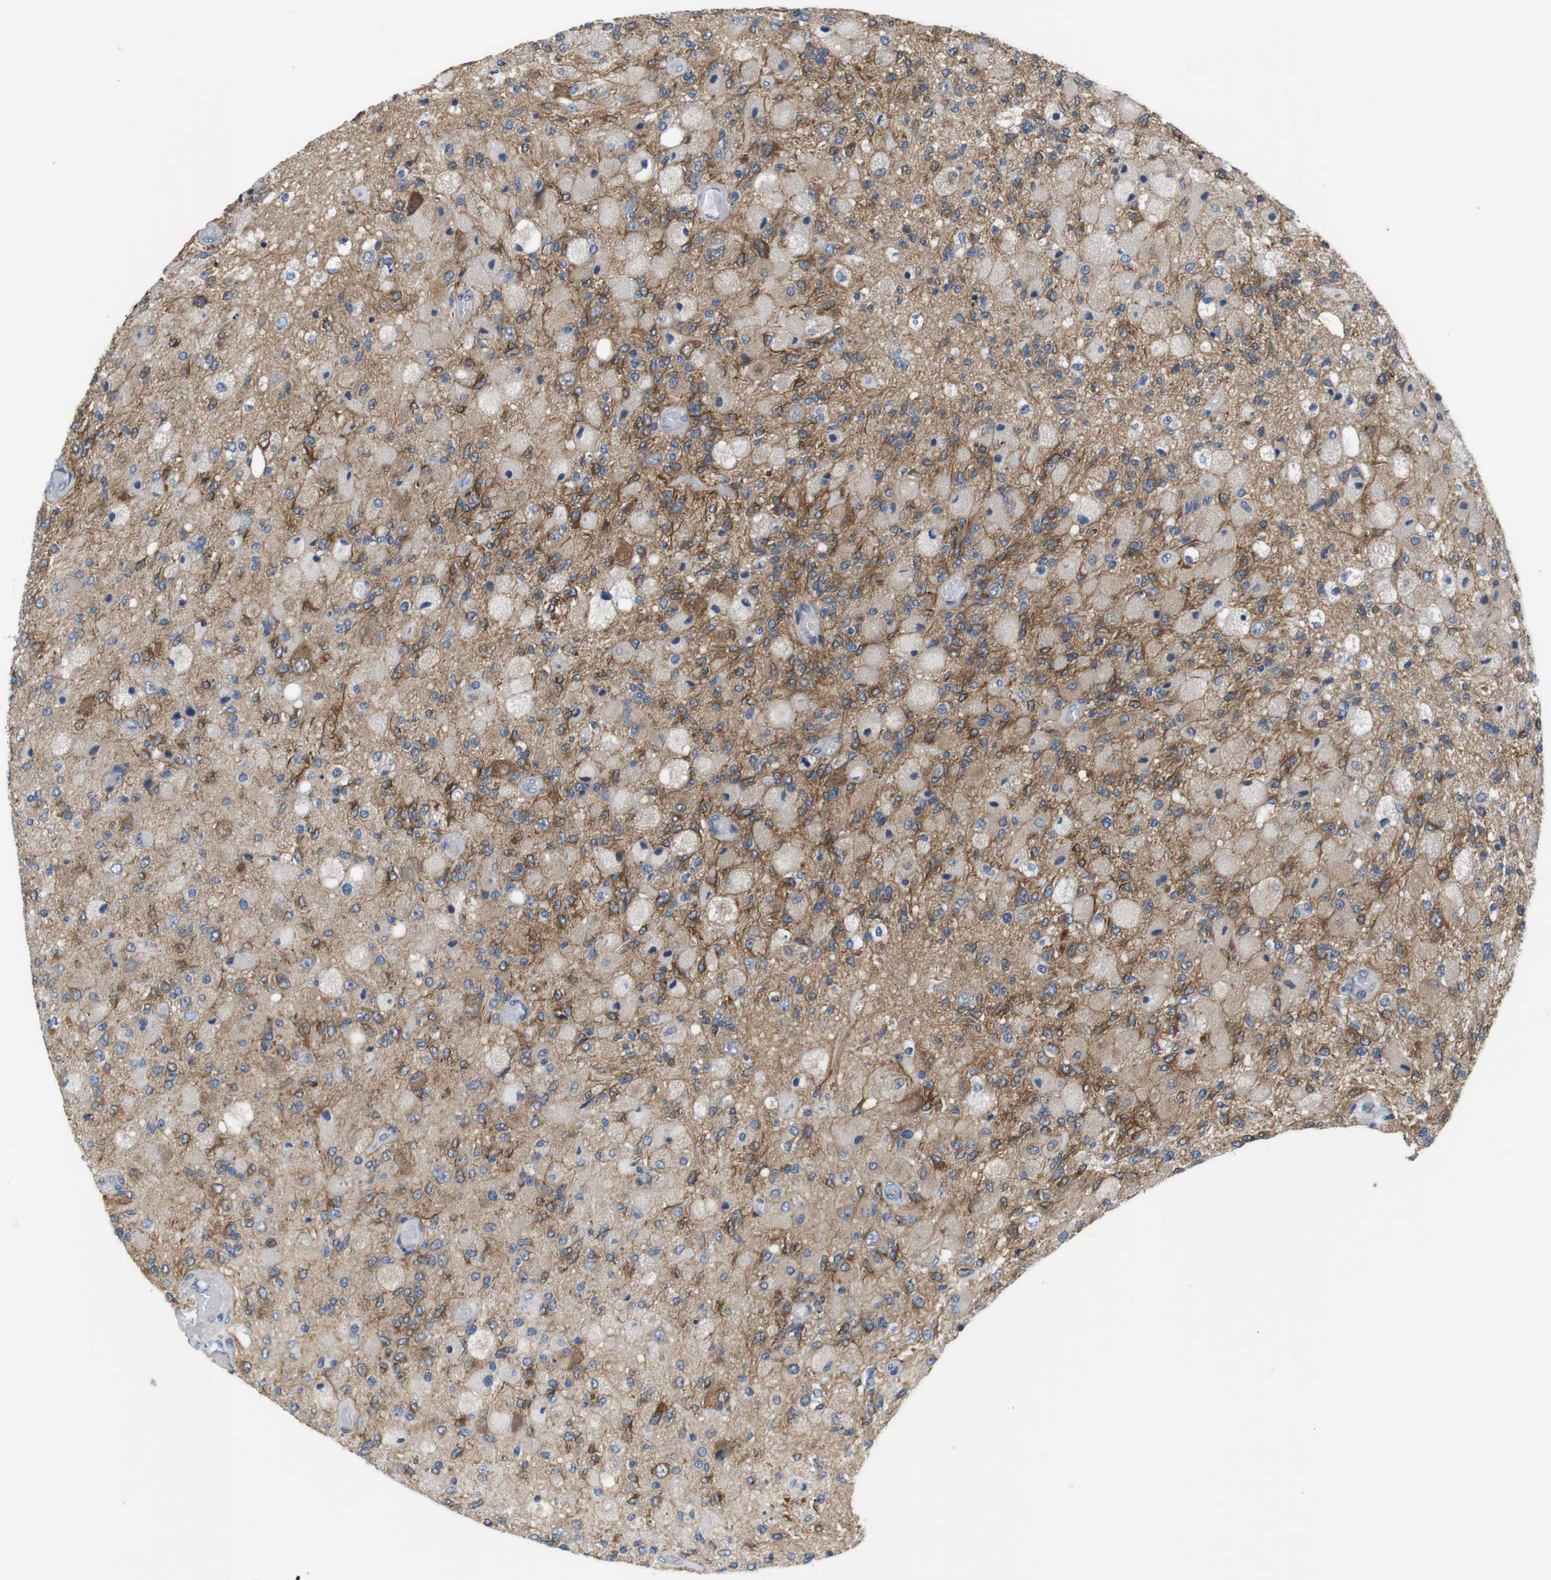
{"staining": {"intensity": "moderate", "quantity": "<25%", "location": "cytoplasmic/membranous"}, "tissue": "glioma", "cell_type": "Tumor cells", "image_type": "cancer", "snomed": [{"axis": "morphology", "description": "Normal tissue, NOS"}, {"axis": "morphology", "description": "Glioma, malignant, High grade"}, {"axis": "topography", "description": "Cerebral cortex"}], "caption": "Protein staining of glioma tissue displays moderate cytoplasmic/membranous positivity in about <25% of tumor cells.", "gene": "DCLK1", "patient": {"sex": "male", "age": 77}}